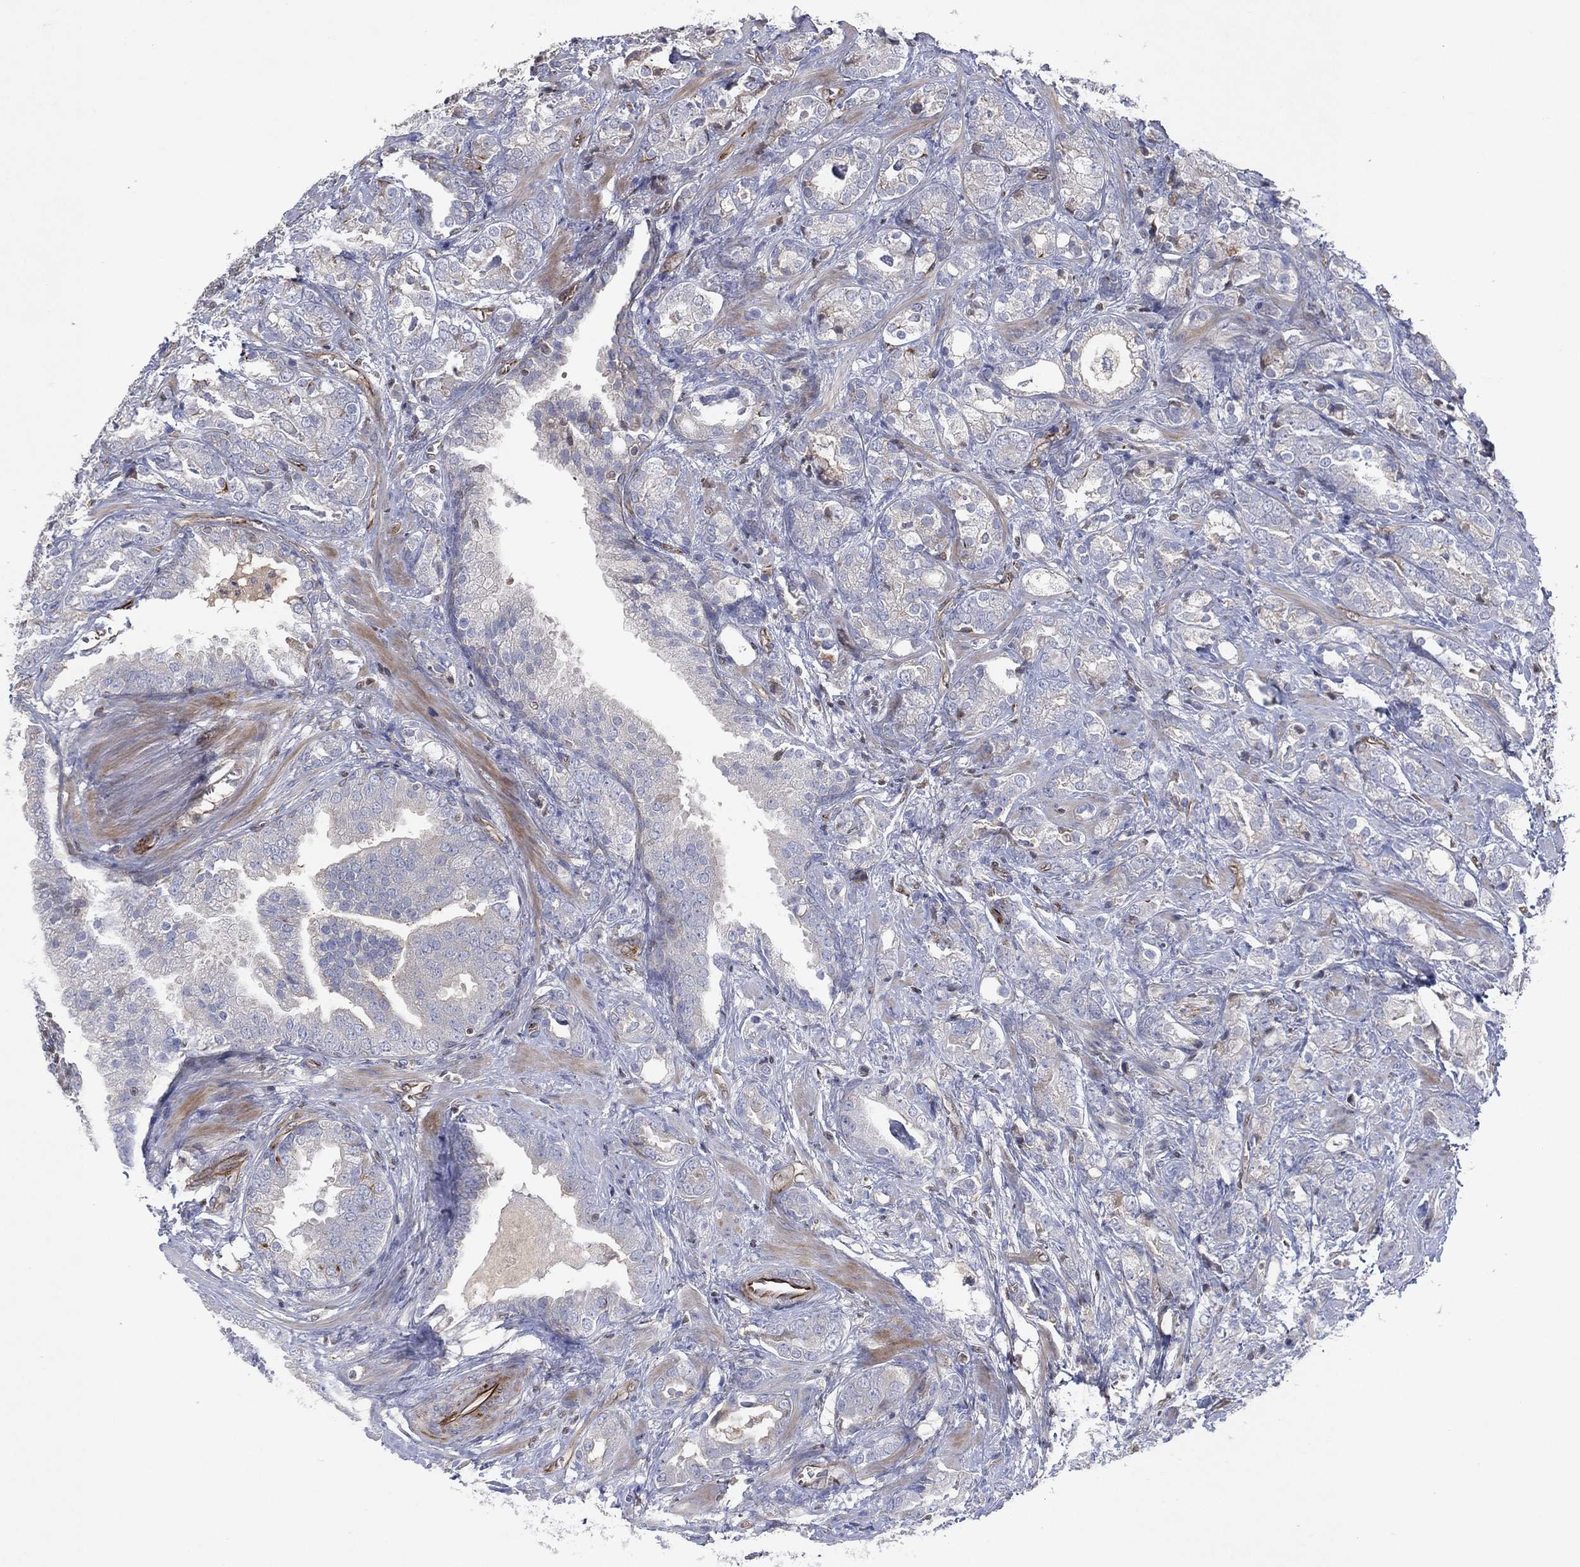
{"staining": {"intensity": "negative", "quantity": "none", "location": "none"}, "tissue": "prostate cancer", "cell_type": "Tumor cells", "image_type": "cancer", "snomed": [{"axis": "morphology", "description": "Adenocarcinoma, NOS"}, {"axis": "topography", "description": "Prostate"}], "caption": "Tumor cells are negative for protein expression in human adenocarcinoma (prostate). The staining is performed using DAB brown chromogen with nuclei counter-stained in using hematoxylin.", "gene": "FLI1", "patient": {"sex": "male", "age": 57}}